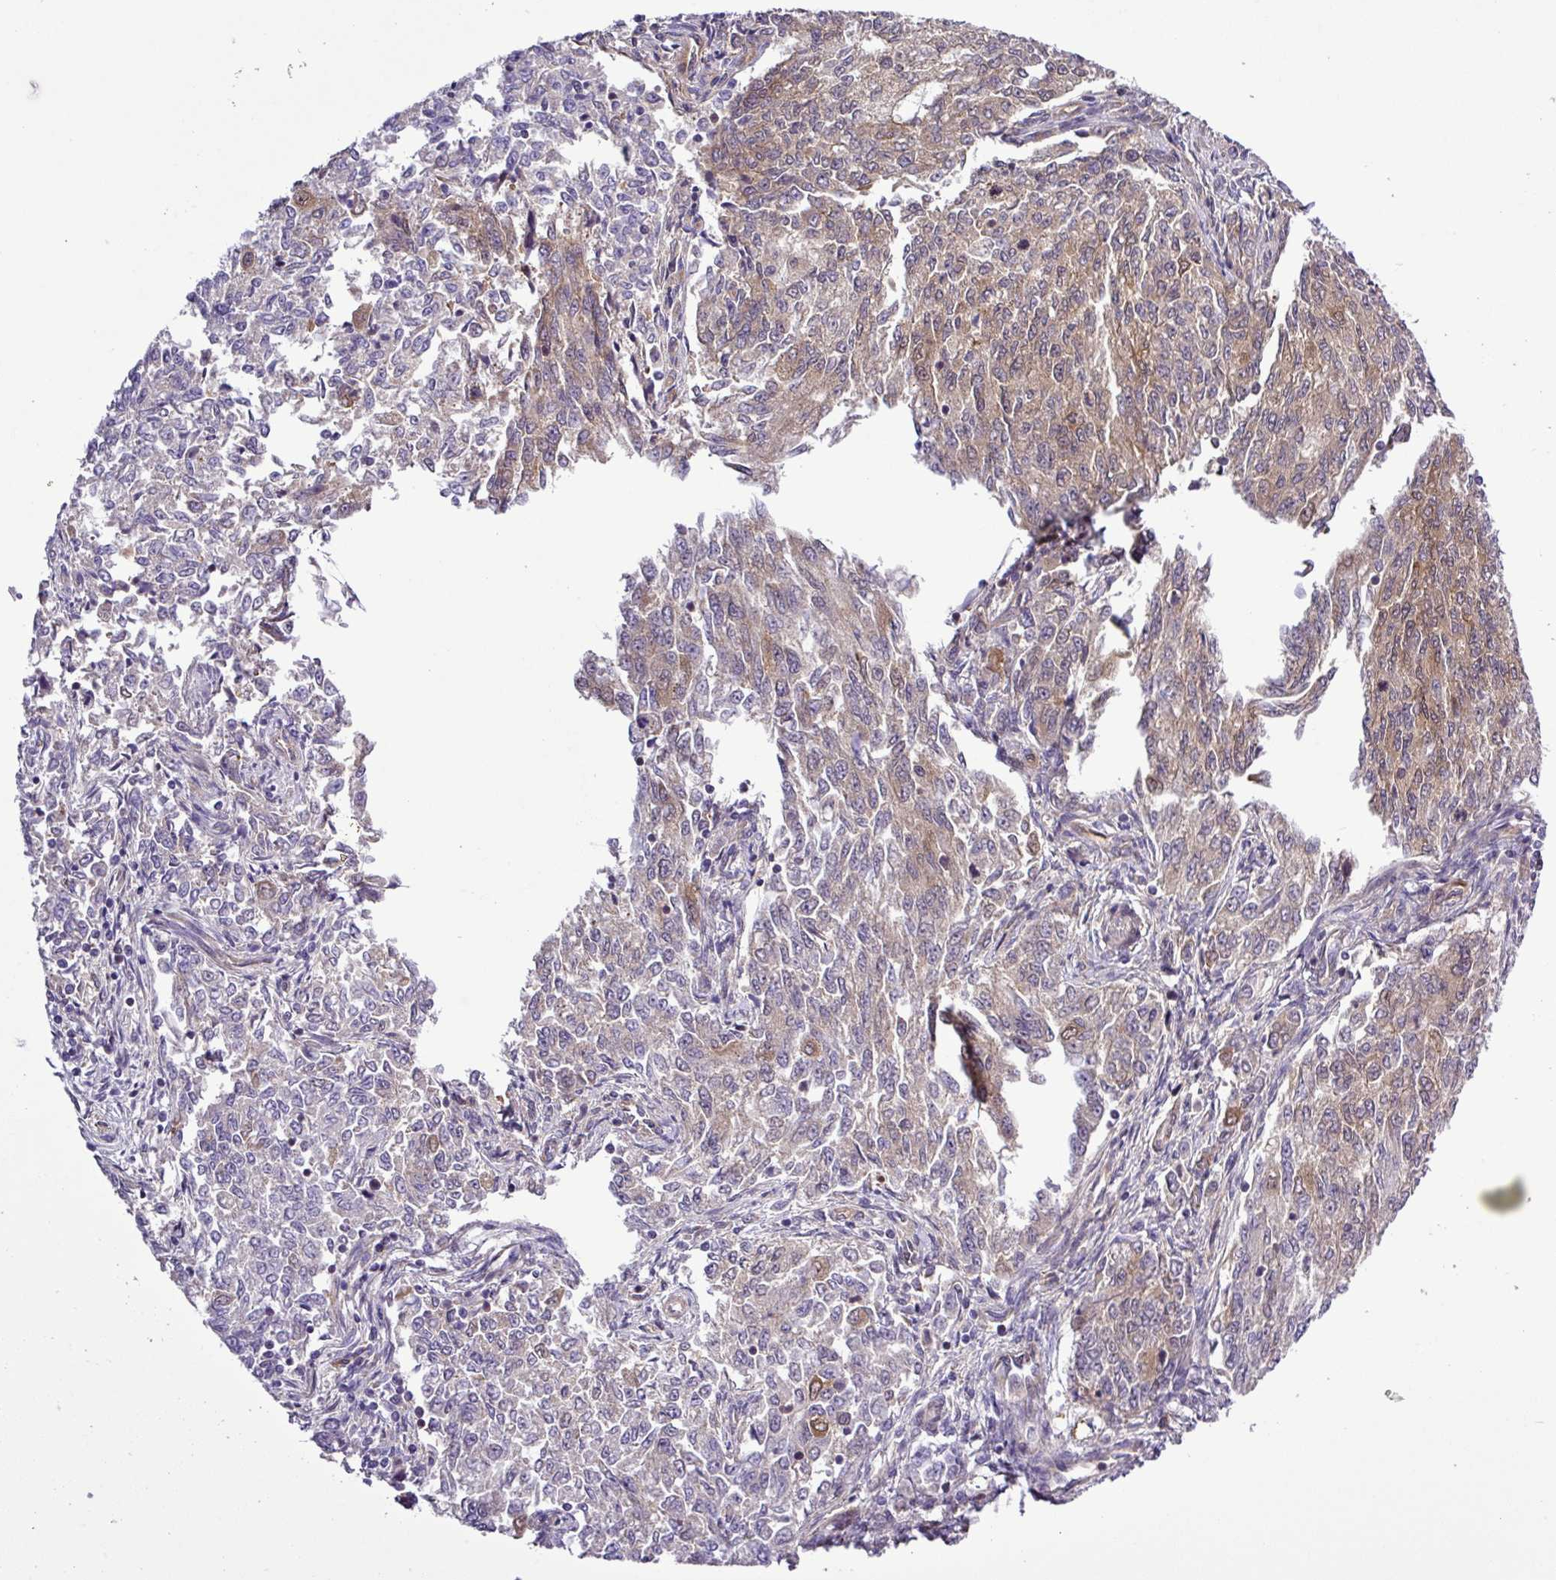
{"staining": {"intensity": "moderate", "quantity": "25%-75%", "location": "cytoplasmic/membranous,nuclear"}, "tissue": "endometrial cancer", "cell_type": "Tumor cells", "image_type": "cancer", "snomed": [{"axis": "morphology", "description": "Adenocarcinoma, NOS"}, {"axis": "topography", "description": "Endometrium"}], "caption": "A high-resolution micrograph shows immunohistochemistry (IHC) staining of endometrial cancer, which displays moderate cytoplasmic/membranous and nuclear positivity in approximately 25%-75% of tumor cells.", "gene": "CARHSP1", "patient": {"sex": "female", "age": 50}}